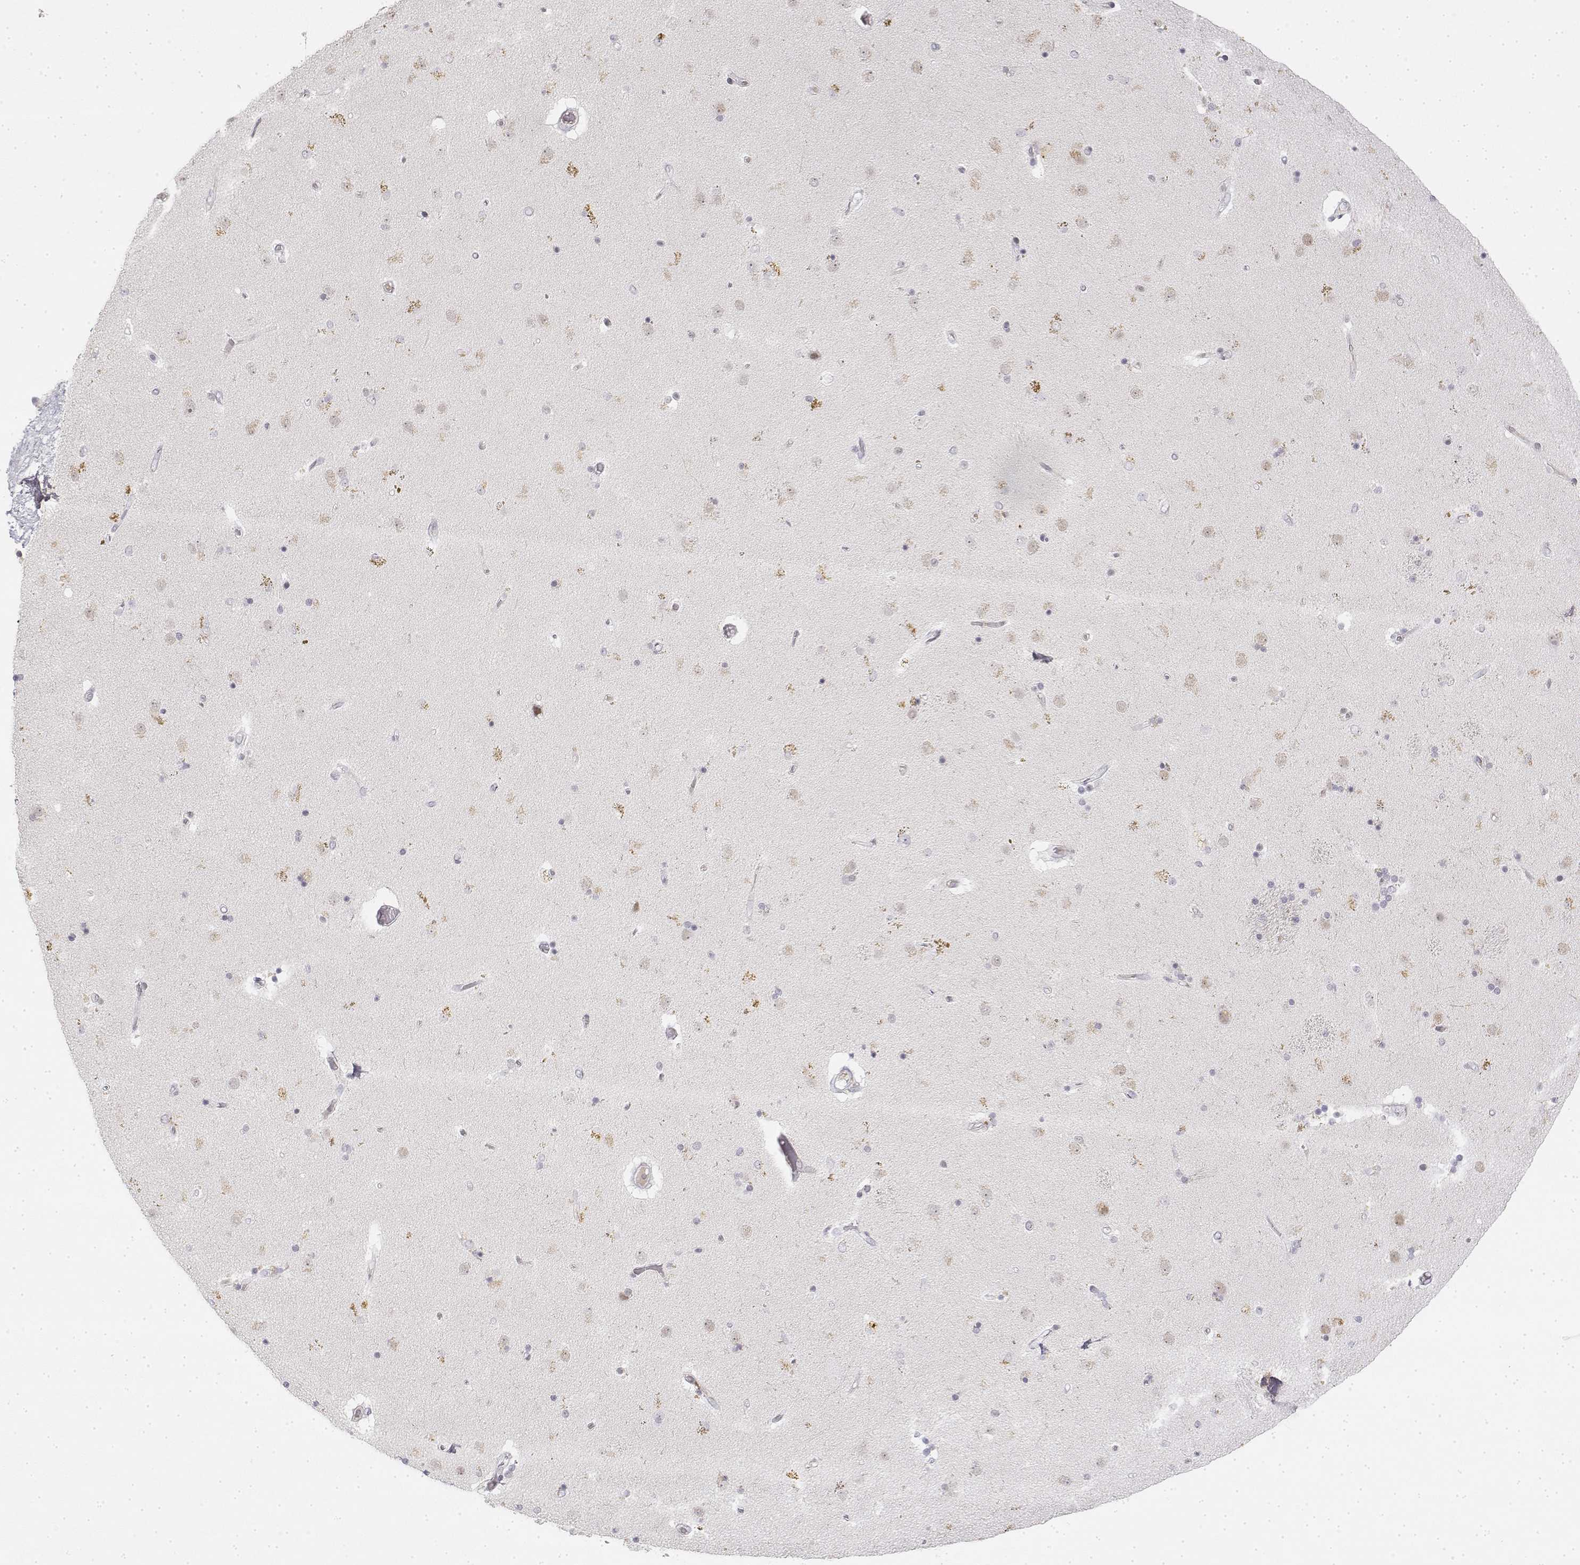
{"staining": {"intensity": "negative", "quantity": "none", "location": "none"}, "tissue": "caudate", "cell_type": "Glial cells", "image_type": "normal", "snomed": [{"axis": "morphology", "description": "Normal tissue, NOS"}, {"axis": "topography", "description": "Lateral ventricle wall"}], "caption": "DAB immunohistochemical staining of unremarkable human caudate demonstrates no significant staining in glial cells.", "gene": "KRT84", "patient": {"sex": "female", "age": 71}}